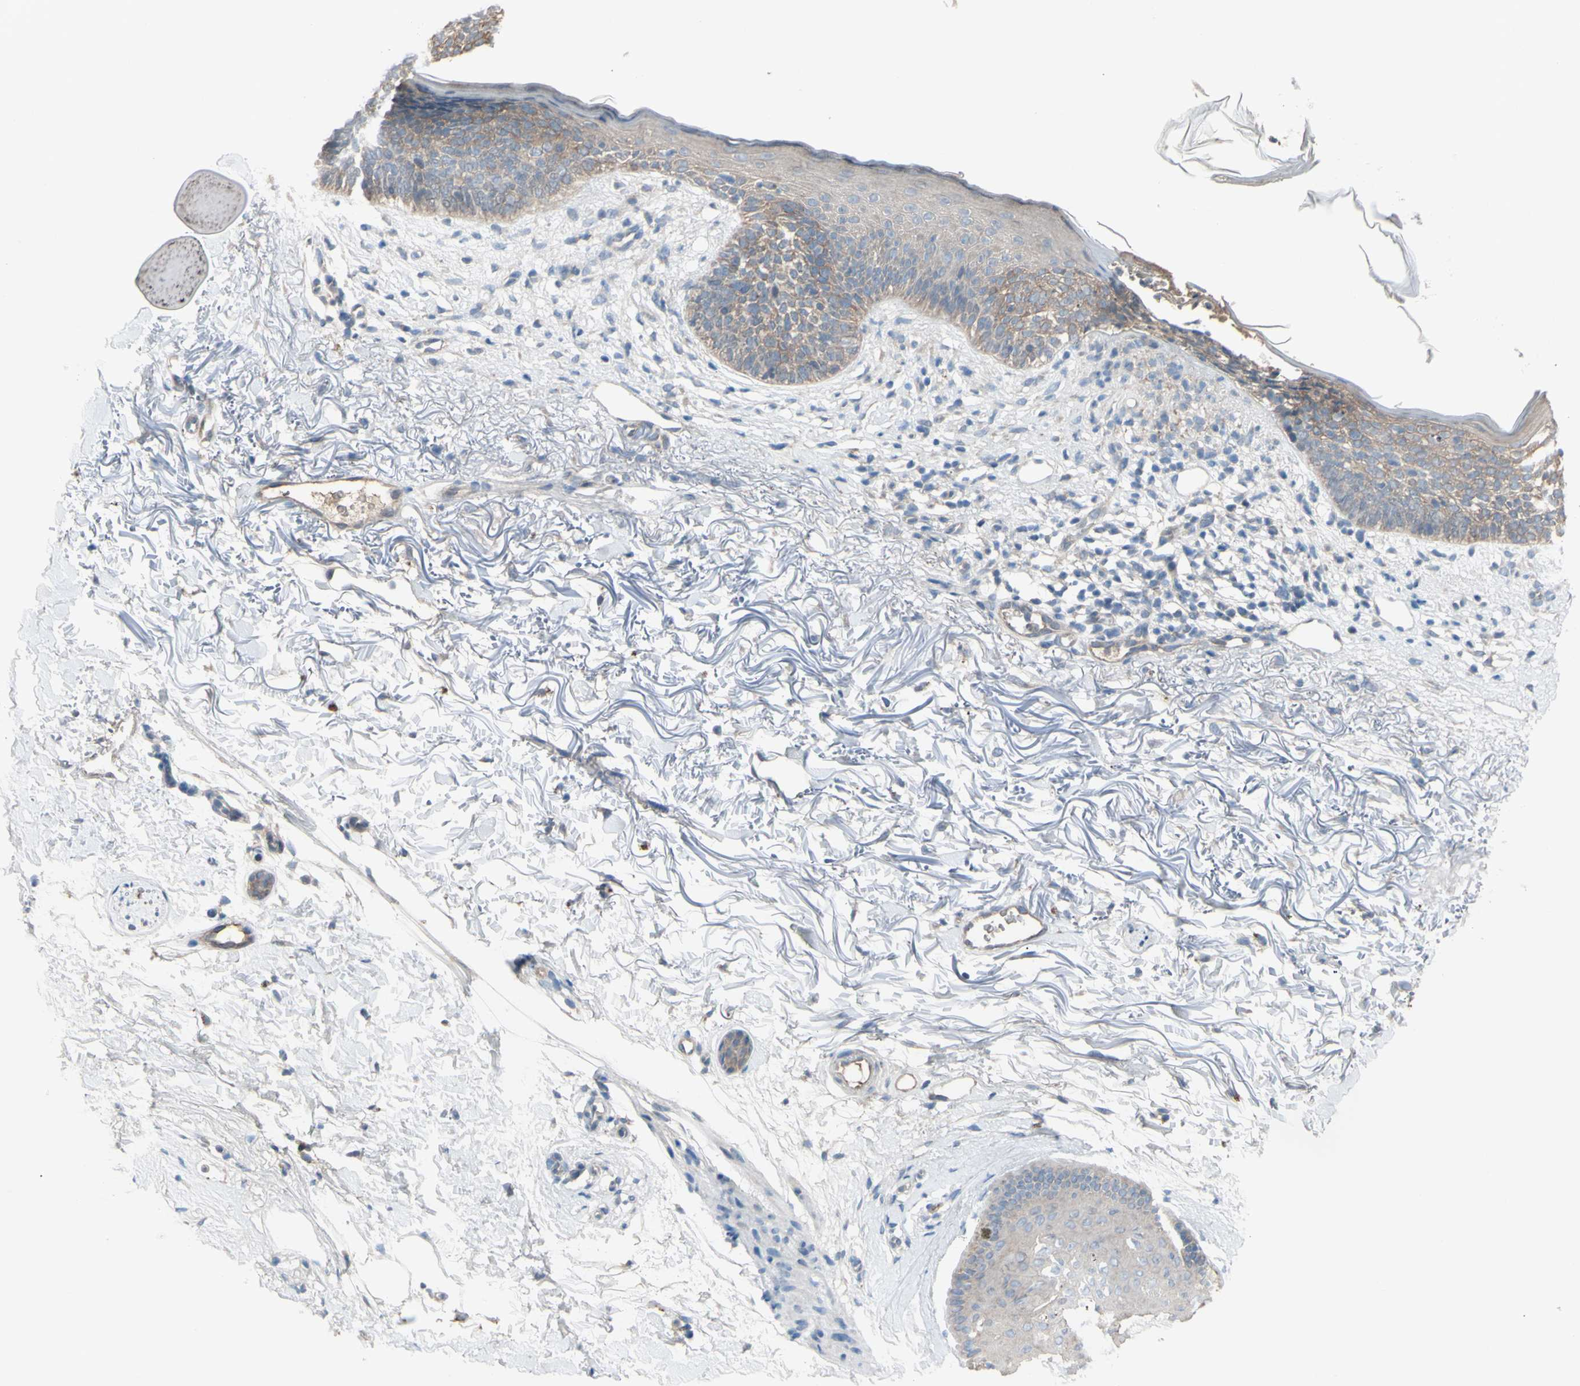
{"staining": {"intensity": "weak", "quantity": ">75%", "location": "cytoplasmic/membranous"}, "tissue": "skin cancer", "cell_type": "Tumor cells", "image_type": "cancer", "snomed": [{"axis": "morphology", "description": "Basal cell carcinoma"}, {"axis": "topography", "description": "Skin"}], "caption": "Skin cancer tissue shows weak cytoplasmic/membranous expression in approximately >75% of tumor cells", "gene": "AFP", "patient": {"sex": "female", "age": 70}}